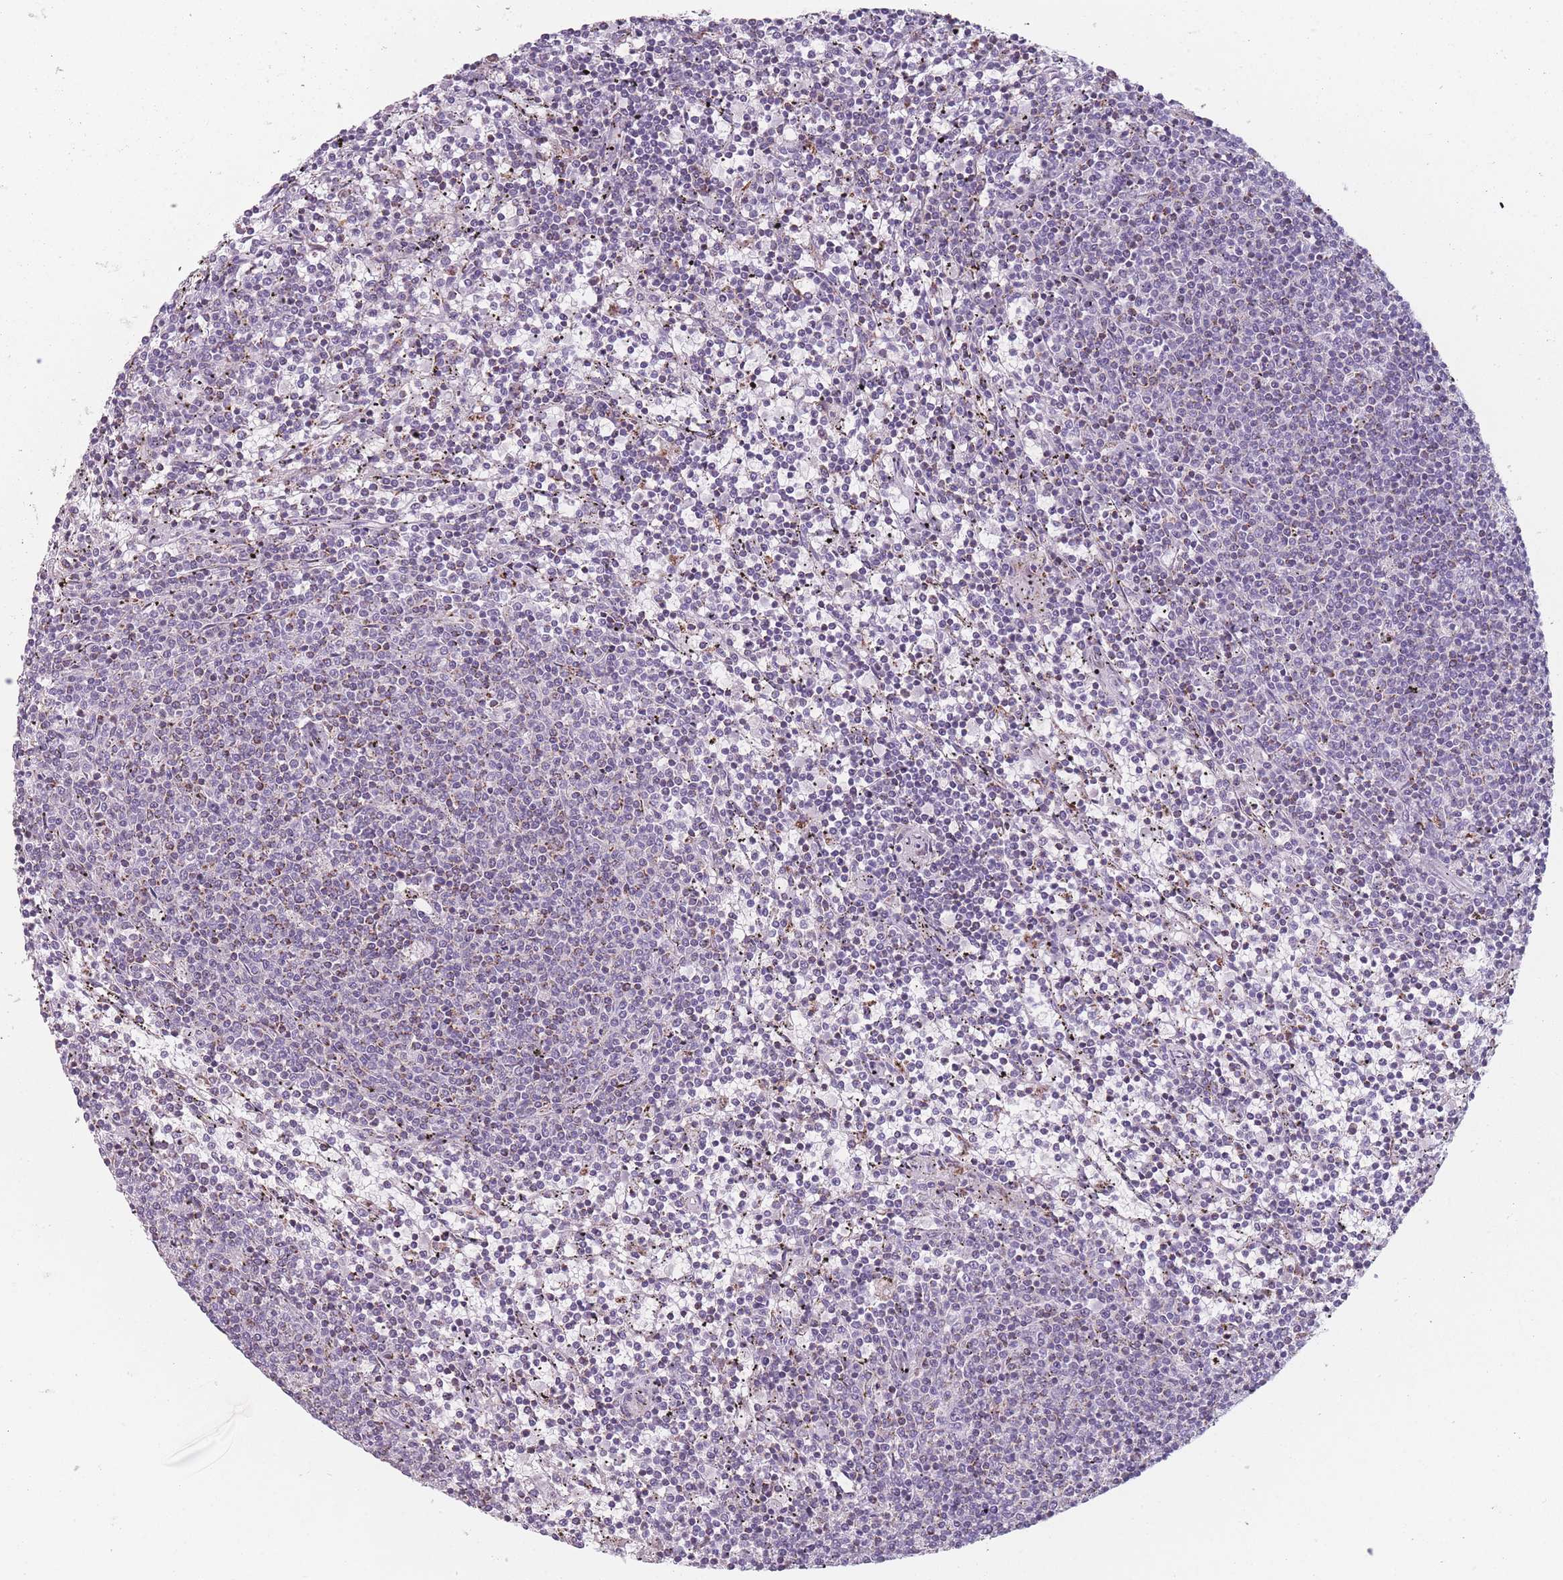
{"staining": {"intensity": "negative", "quantity": "none", "location": "none"}, "tissue": "lymphoma", "cell_type": "Tumor cells", "image_type": "cancer", "snomed": [{"axis": "morphology", "description": "Malignant lymphoma, non-Hodgkin's type, Low grade"}, {"axis": "topography", "description": "Spleen"}], "caption": "This is a image of immunohistochemistry staining of low-grade malignant lymphoma, non-Hodgkin's type, which shows no expression in tumor cells. The staining was performed using DAB to visualize the protein expression in brown, while the nuclei were stained in blue with hematoxylin (Magnification: 20x).", "gene": "DCHS1", "patient": {"sex": "female", "age": 50}}